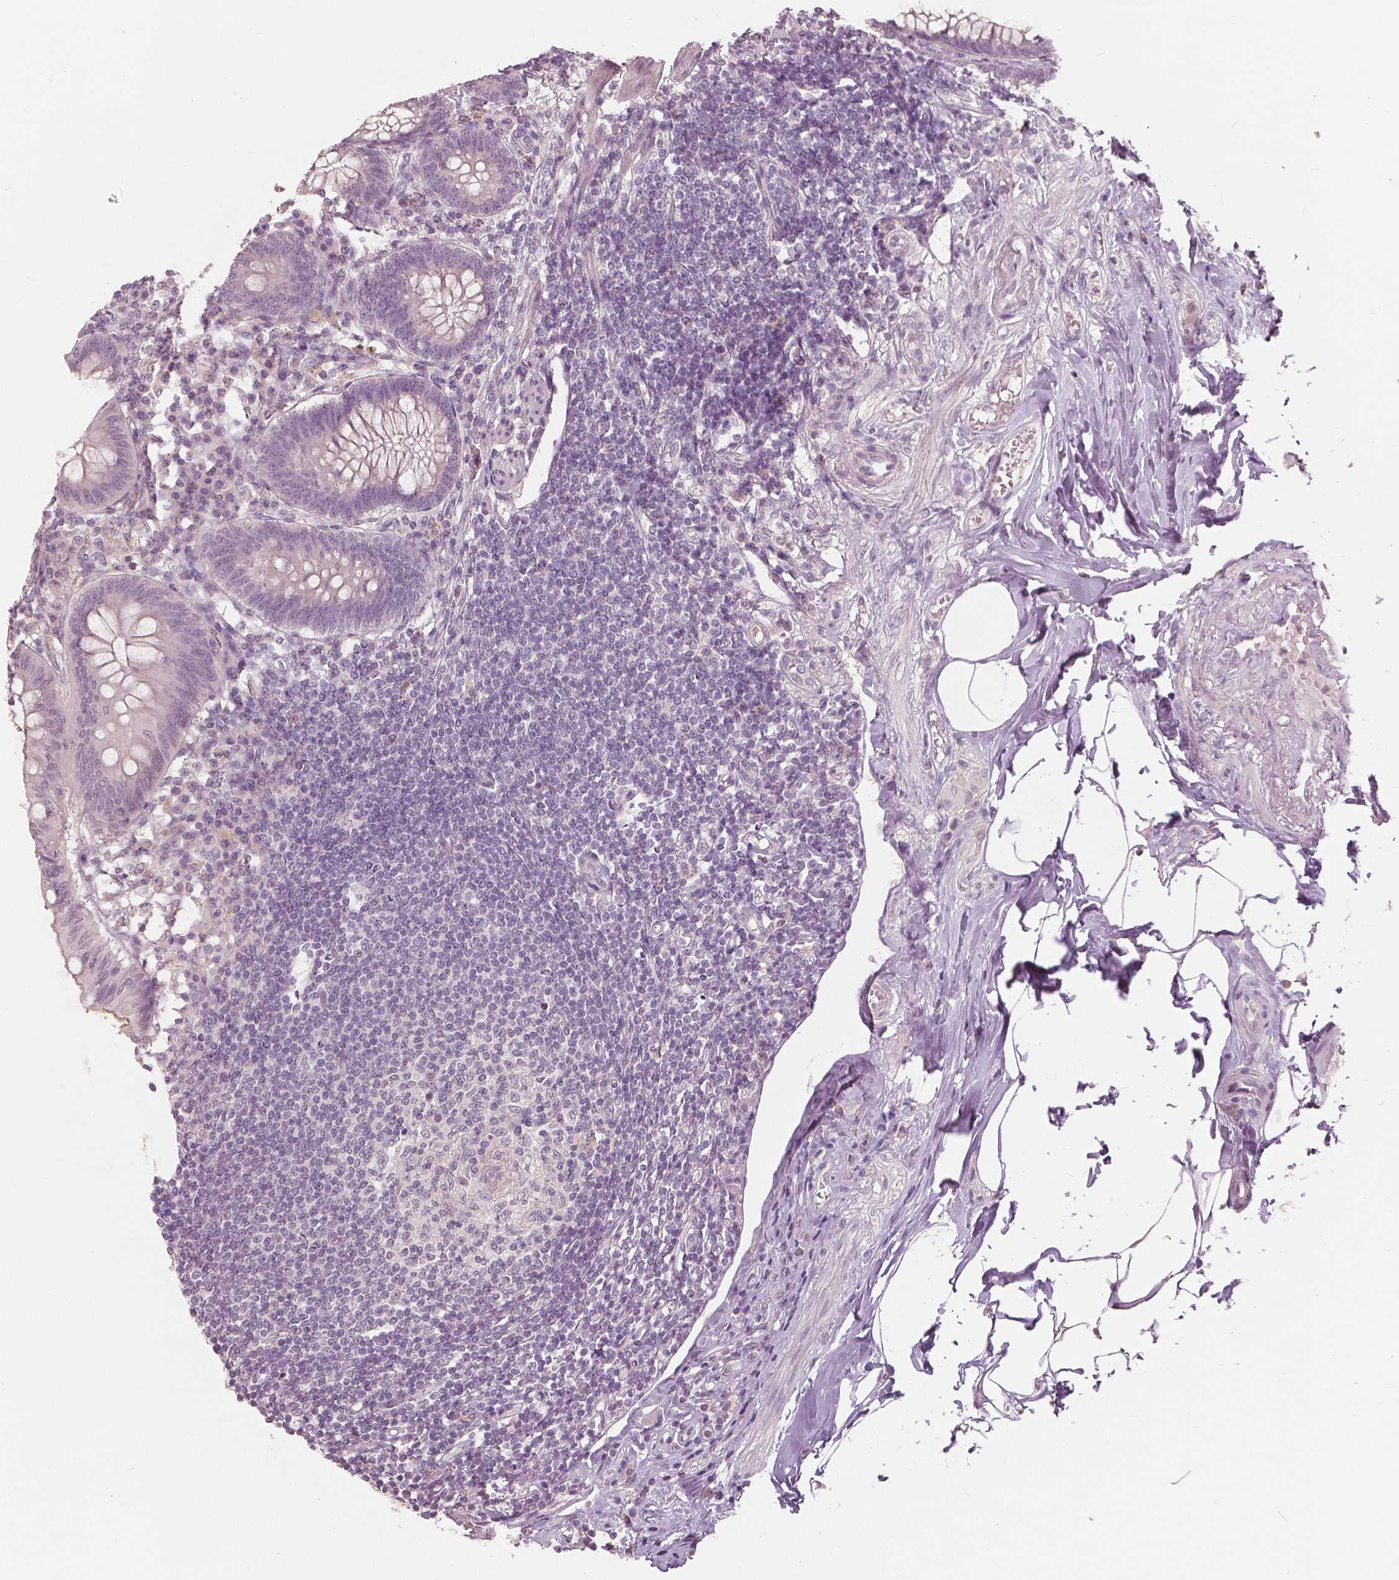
{"staining": {"intensity": "negative", "quantity": "none", "location": "none"}, "tissue": "appendix", "cell_type": "Glandular cells", "image_type": "normal", "snomed": [{"axis": "morphology", "description": "Normal tissue, NOS"}, {"axis": "topography", "description": "Appendix"}], "caption": "IHC of benign human appendix reveals no staining in glandular cells.", "gene": "NANOG", "patient": {"sex": "female", "age": 57}}